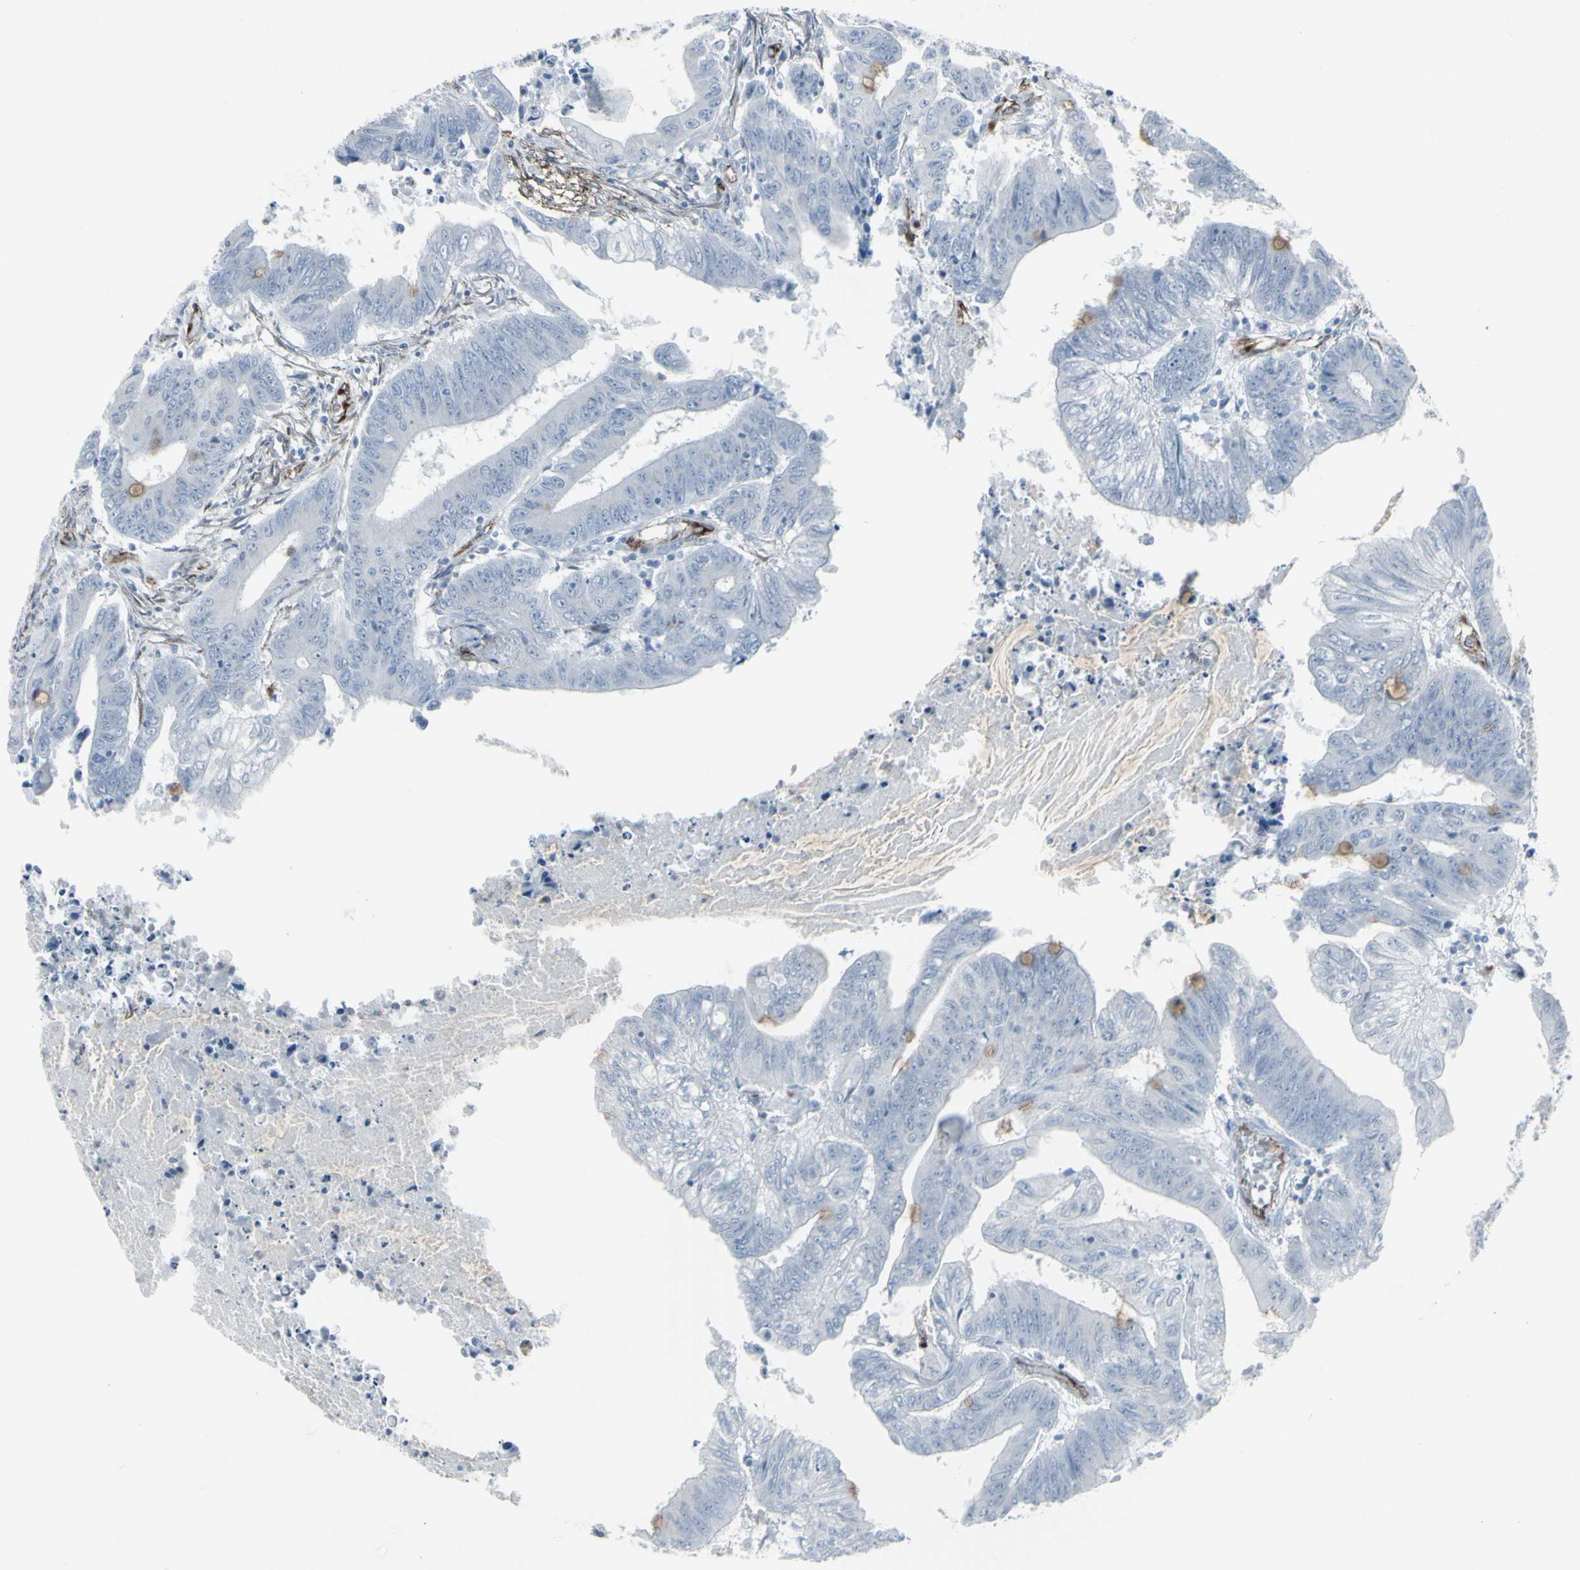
{"staining": {"intensity": "negative", "quantity": "none", "location": "none"}, "tissue": "colorectal cancer", "cell_type": "Tumor cells", "image_type": "cancer", "snomed": [{"axis": "morphology", "description": "Adenocarcinoma, NOS"}, {"axis": "topography", "description": "Colon"}], "caption": "Immunohistochemistry (IHC) photomicrograph of colorectal adenocarcinoma stained for a protein (brown), which displays no staining in tumor cells.", "gene": "GJA1", "patient": {"sex": "male", "age": 45}}